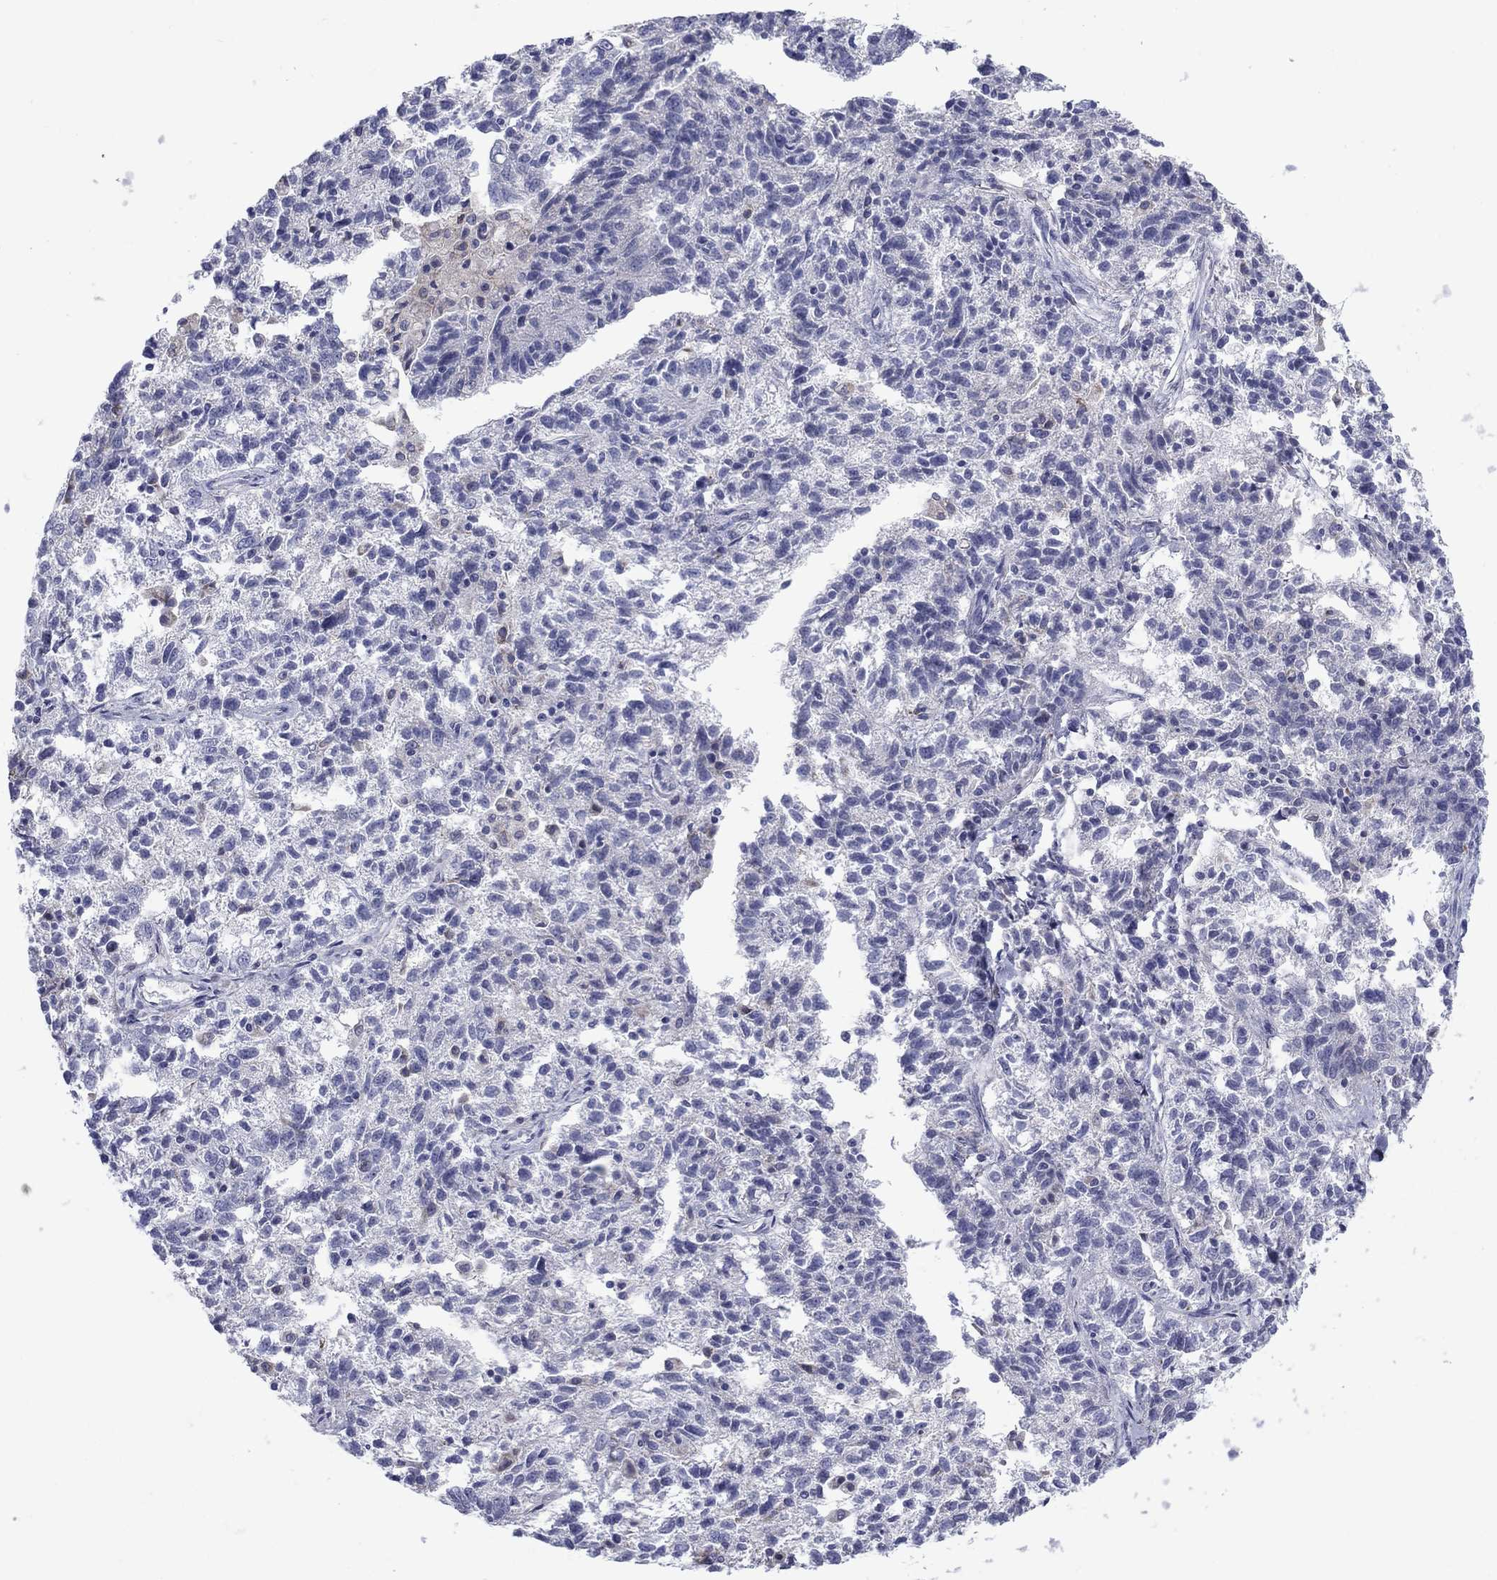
{"staining": {"intensity": "negative", "quantity": "none", "location": "none"}, "tissue": "ovarian cancer", "cell_type": "Tumor cells", "image_type": "cancer", "snomed": [{"axis": "morphology", "description": "Cystadenocarcinoma, serous, NOS"}, {"axis": "topography", "description": "Ovary"}], "caption": "Ovarian cancer (serous cystadenocarcinoma) stained for a protein using immunohistochemistry shows no positivity tumor cells.", "gene": "TMPRSS11A", "patient": {"sex": "female", "age": 71}}